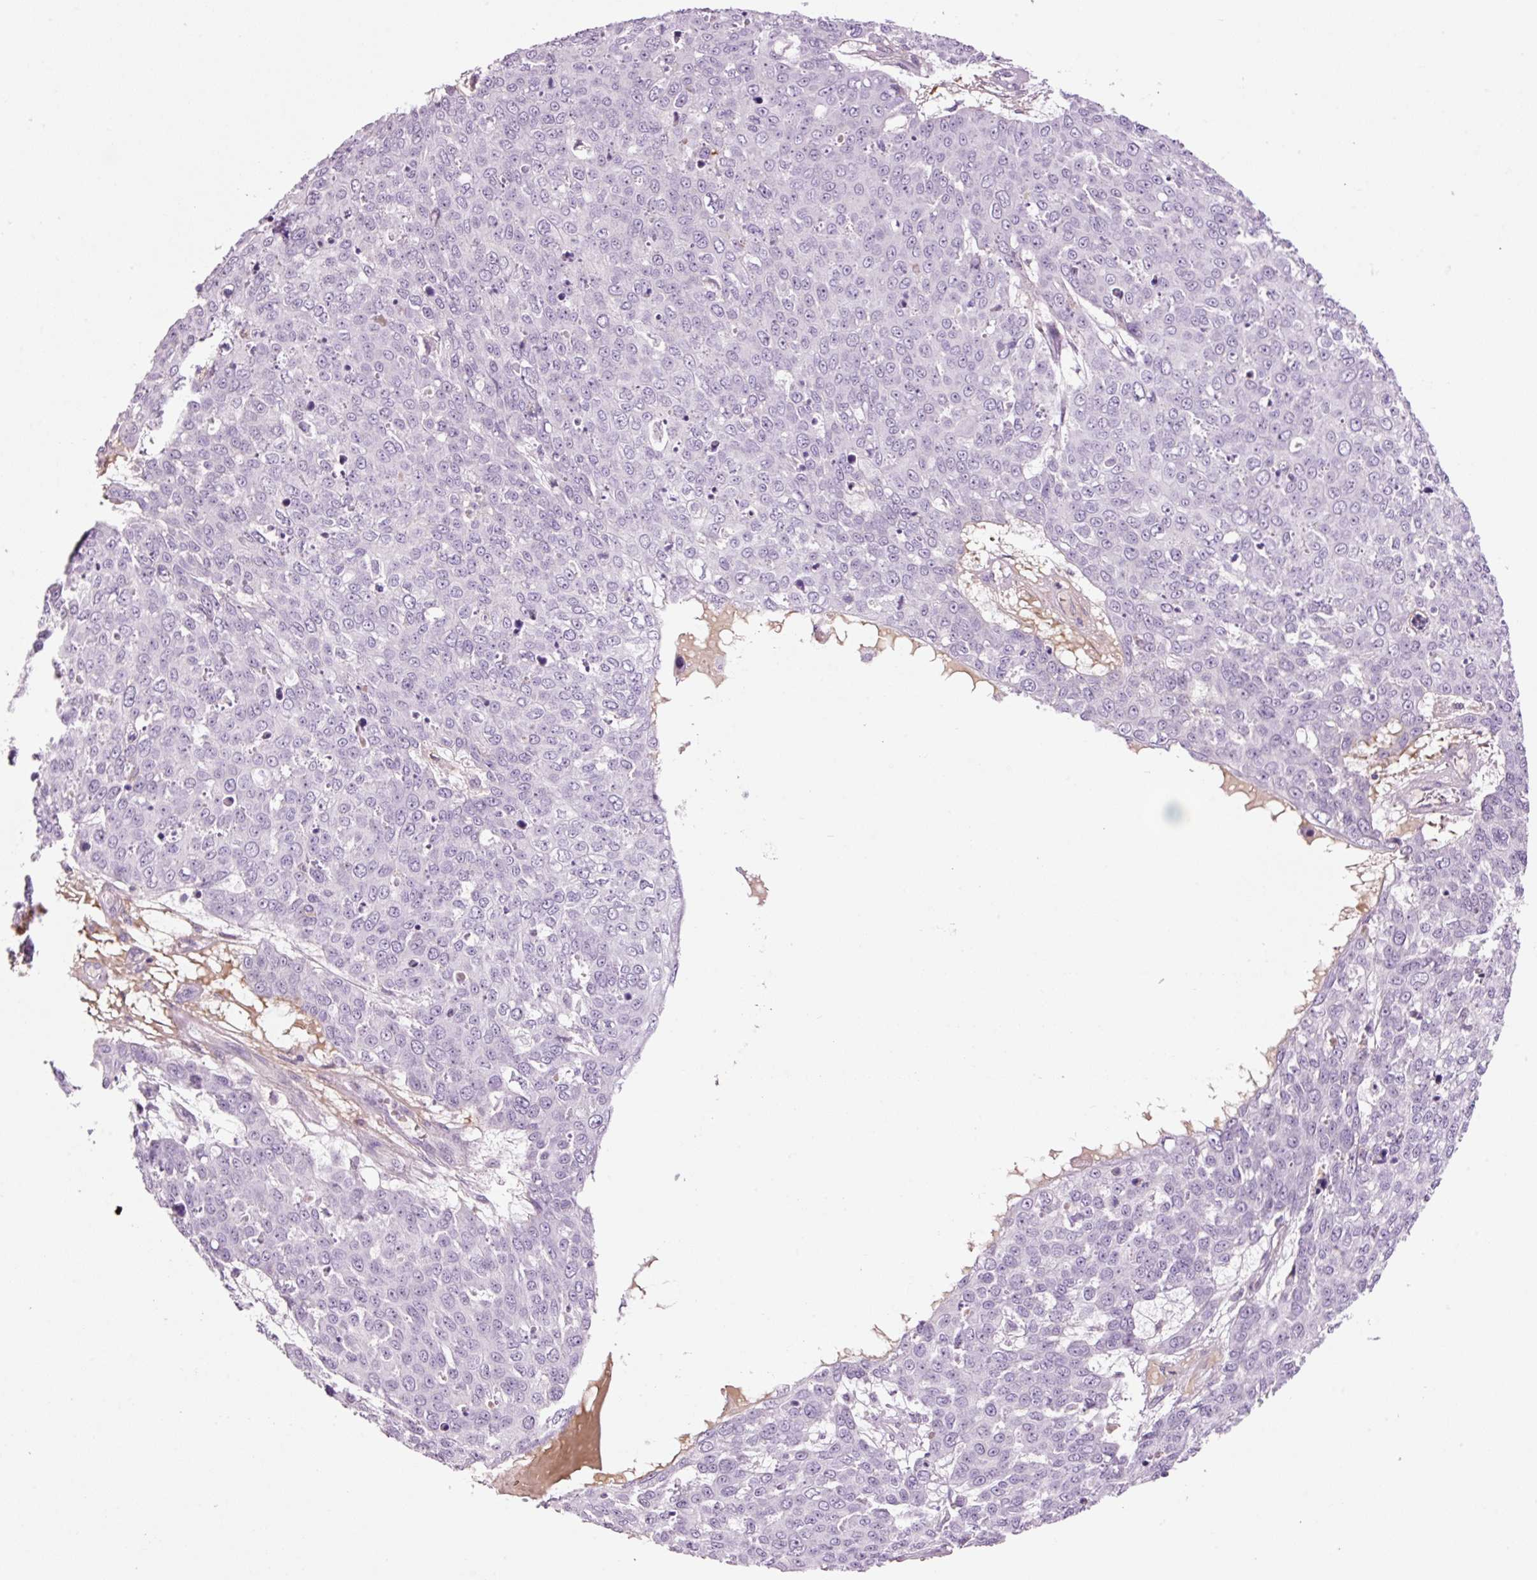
{"staining": {"intensity": "negative", "quantity": "none", "location": "none"}, "tissue": "skin cancer", "cell_type": "Tumor cells", "image_type": "cancer", "snomed": [{"axis": "morphology", "description": "Squamous cell carcinoma, NOS"}, {"axis": "topography", "description": "Skin"}], "caption": "The micrograph displays no staining of tumor cells in skin squamous cell carcinoma.", "gene": "KLF1", "patient": {"sex": "male", "age": 71}}